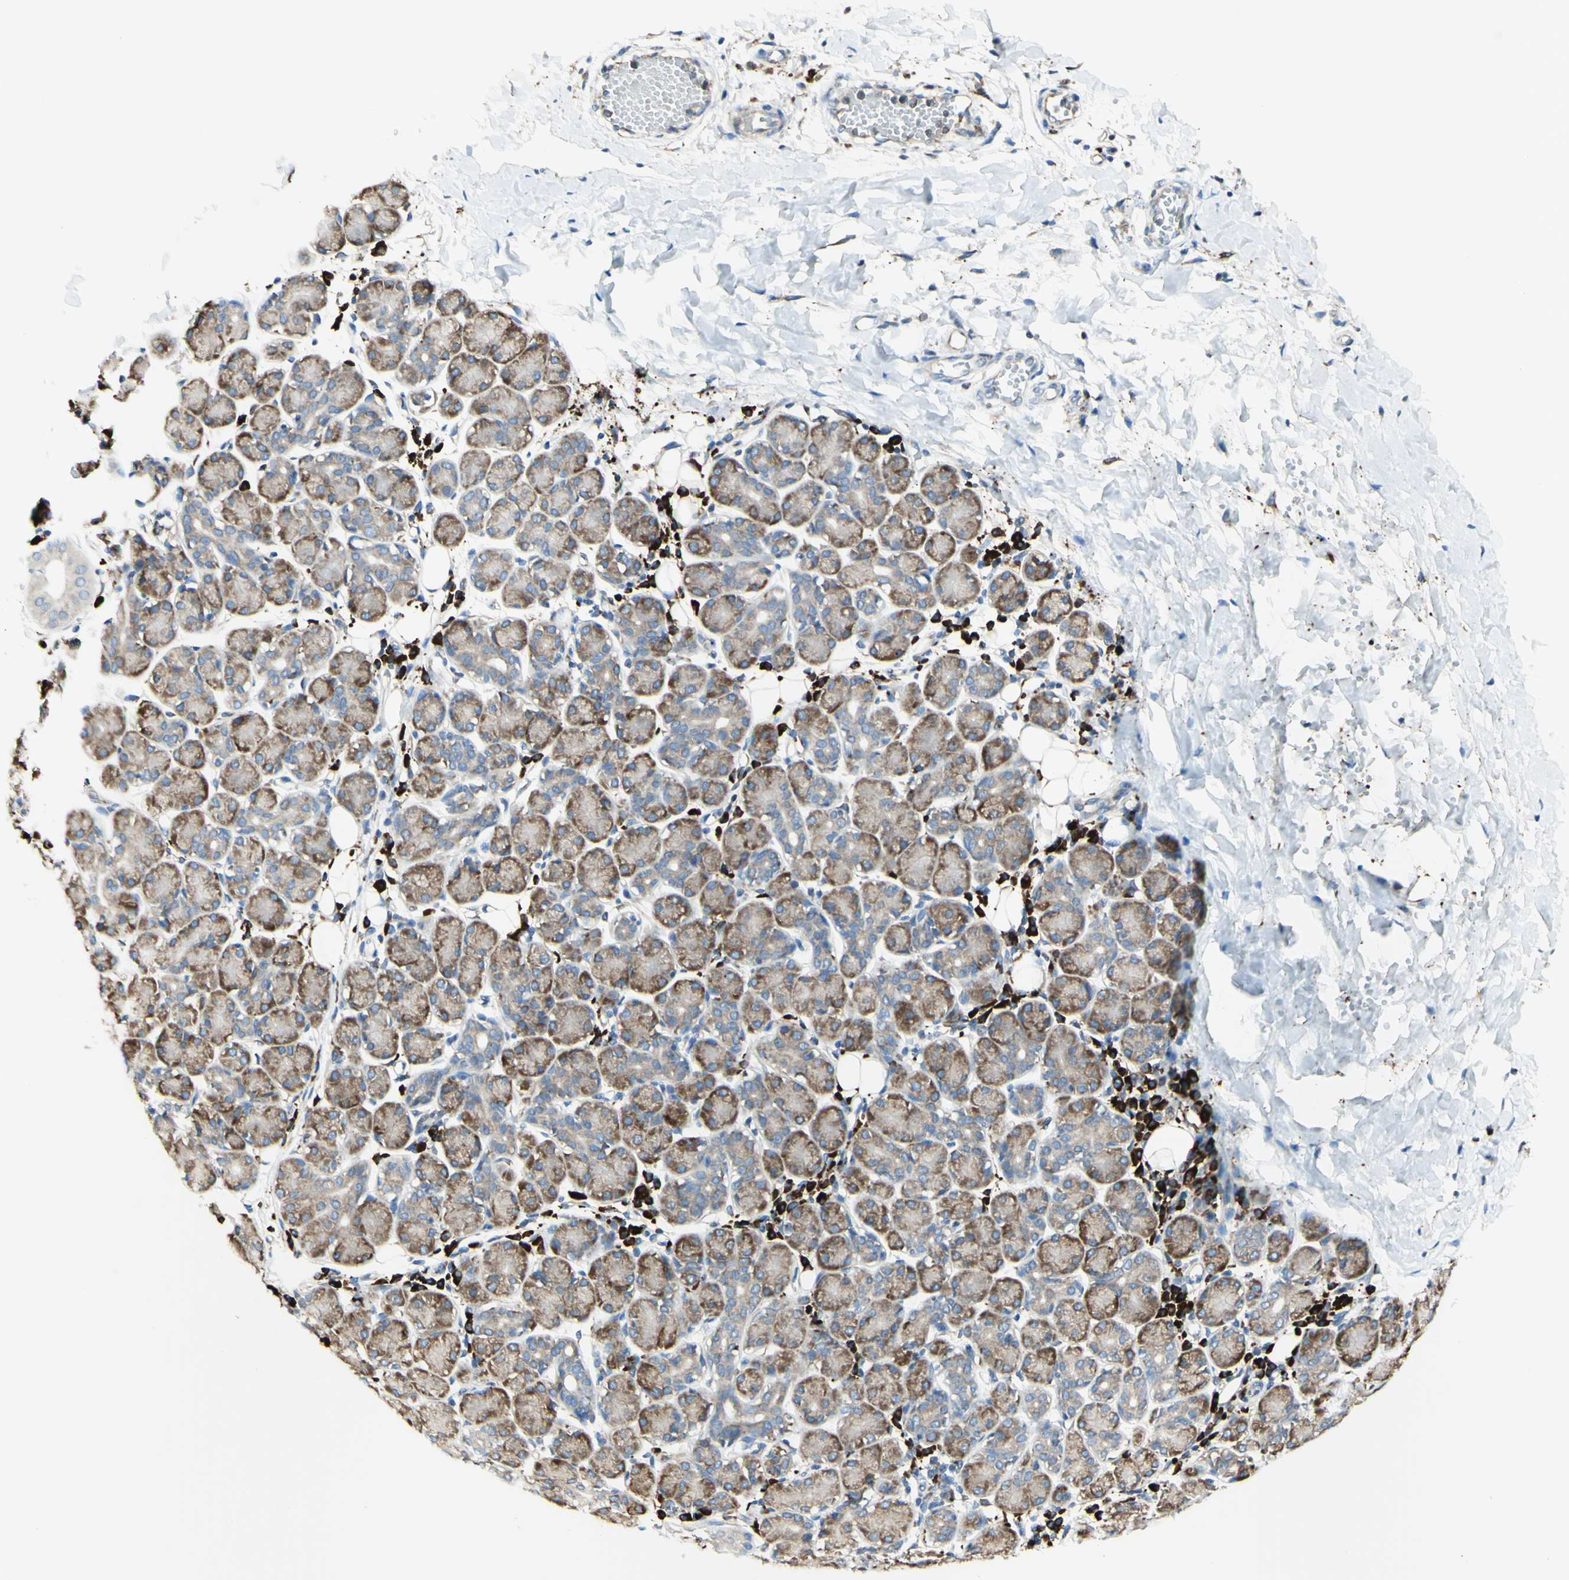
{"staining": {"intensity": "moderate", "quantity": "25%-75%", "location": "cytoplasmic/membranous"}, "tissue": "salivary gland", "cell_type": "Glandular cells", "image_type": "normal", "snomed": [{"axis": "morphology", "description": "Normal tissue, NOS"}, {"axis": "morphology", "description": "Inflammation, NOS"}, {"axis": "topography", "description": "Lymph node"}, {"axis": "topography", "description": "Salivary gland"}], "caption": "Glandular cells demonstrate medium levels of moderate cytoplasmic/membranous expression in about 25%-75% of cells in unremarkable human salivary gland.", "gene": "DNAJB11", "patient": {"sex": "male", "age": 3}}